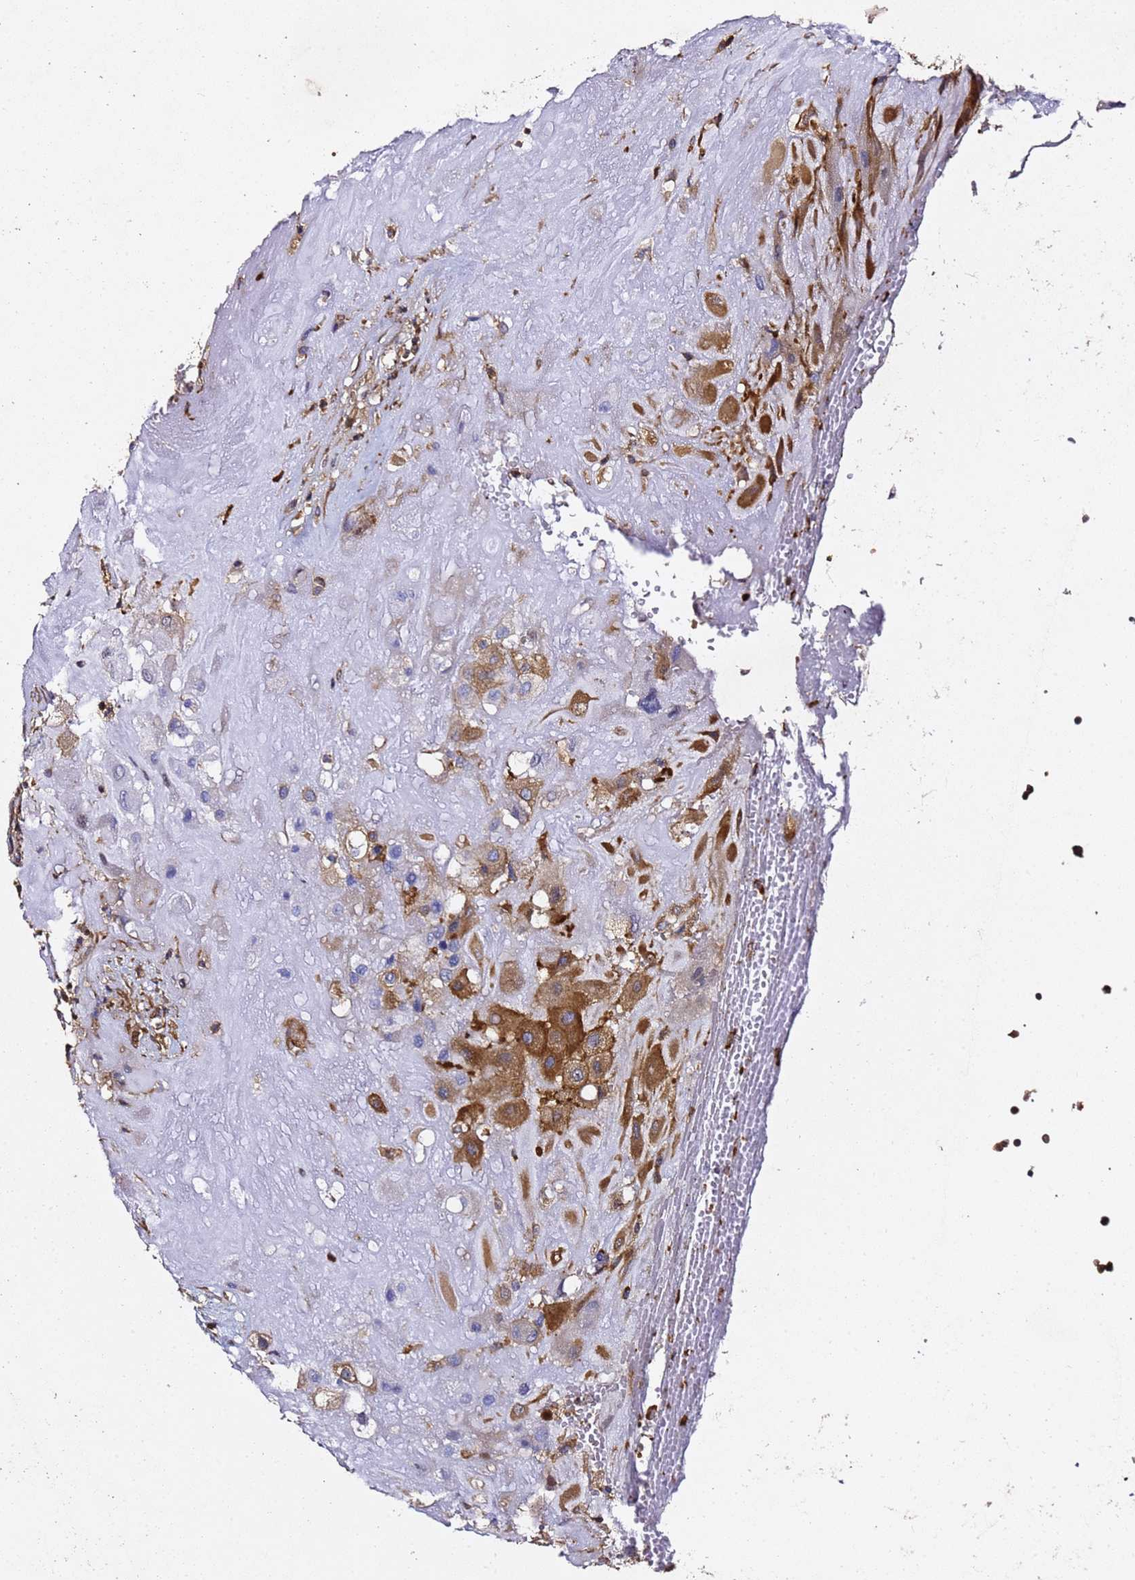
{"staining": {"intensity": "strong", "quantity": ">75%", "location": "cytoplasmic/membranous"}, "tissue": "placenta", "cell_type": "Decidual cells", "image_type": "normal", "snomed": [{"axis": "morphology", "description": "Normal tissue, NOS"}, {"axis": "topography", "description": "Placenta"}], "caption": "Human placenta stained for a protein (brown) reveals strong cytoplasmic/membranous positive expression in about >75% of decidual cells.", "gene": "TPST1", "patient": {"sex": "female", "age": 32}}